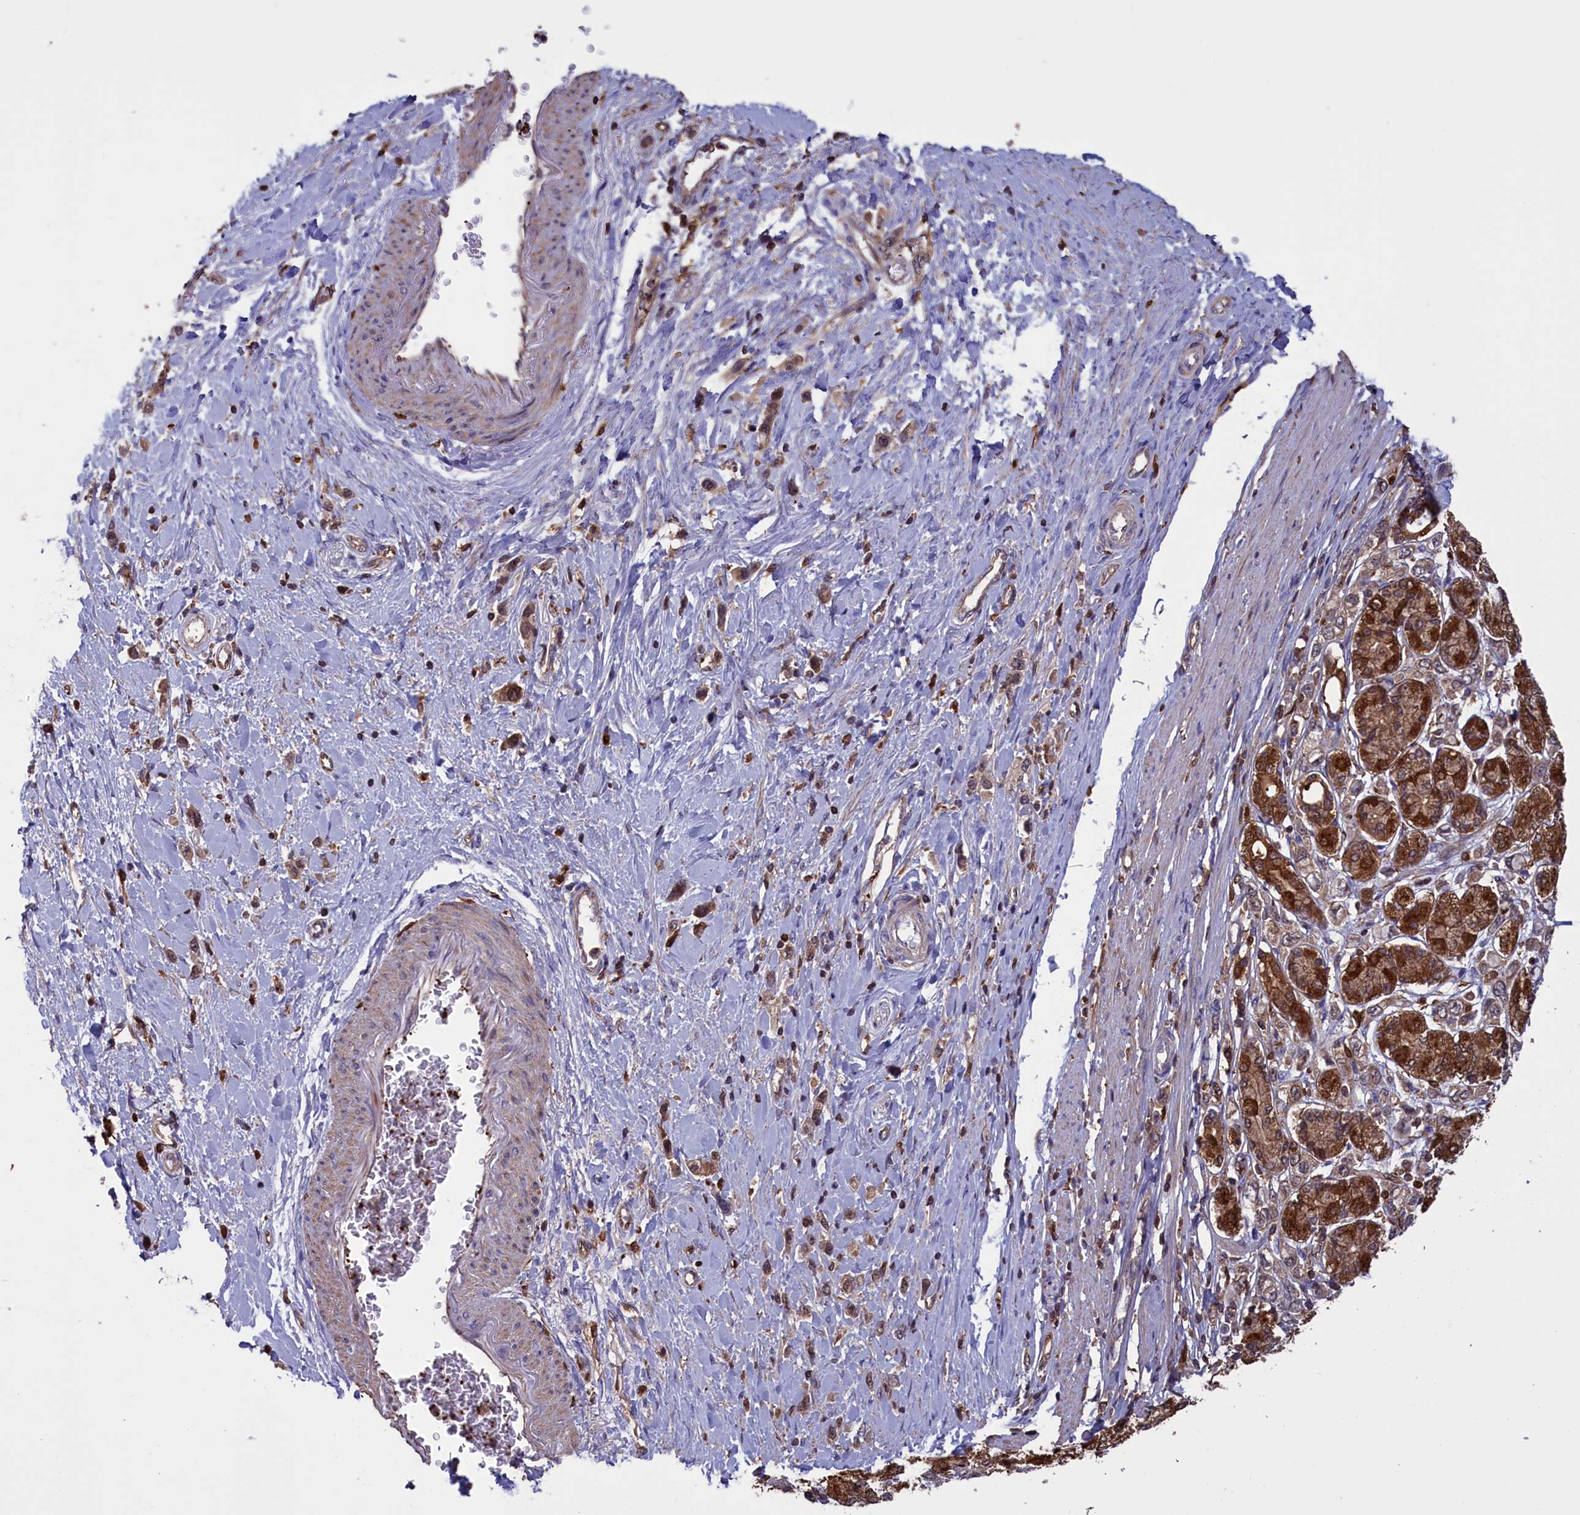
{"staining": {"intensity": "weak", "quantity": ">75%", "location": "cytoplasmic/membranous"}, "tissue": "stomach cancer", "cell_type": "Tumor cells", "image_type": "cancer", "snomed": [{"axis": "morphology", "description": "Adenocarcinoma, NOS"}, {"axis": "topography", "description": "Stomach"}], "caption": "An immunohistochemistry photomicrograph of tumor tissue is shown. Protein staining in brown shows weak cytoplasmic/membranous positivity in stomach adenocarcinoma within tumor cells. The protein is stained brown, and the nuclei are stained in blue (DAB (3,3'-diaminobenzidine) IHC with brightfield microscopy, high magnification).", "gene": "ARHGAP18", "patient": {"sex": "female", "age": 65}}